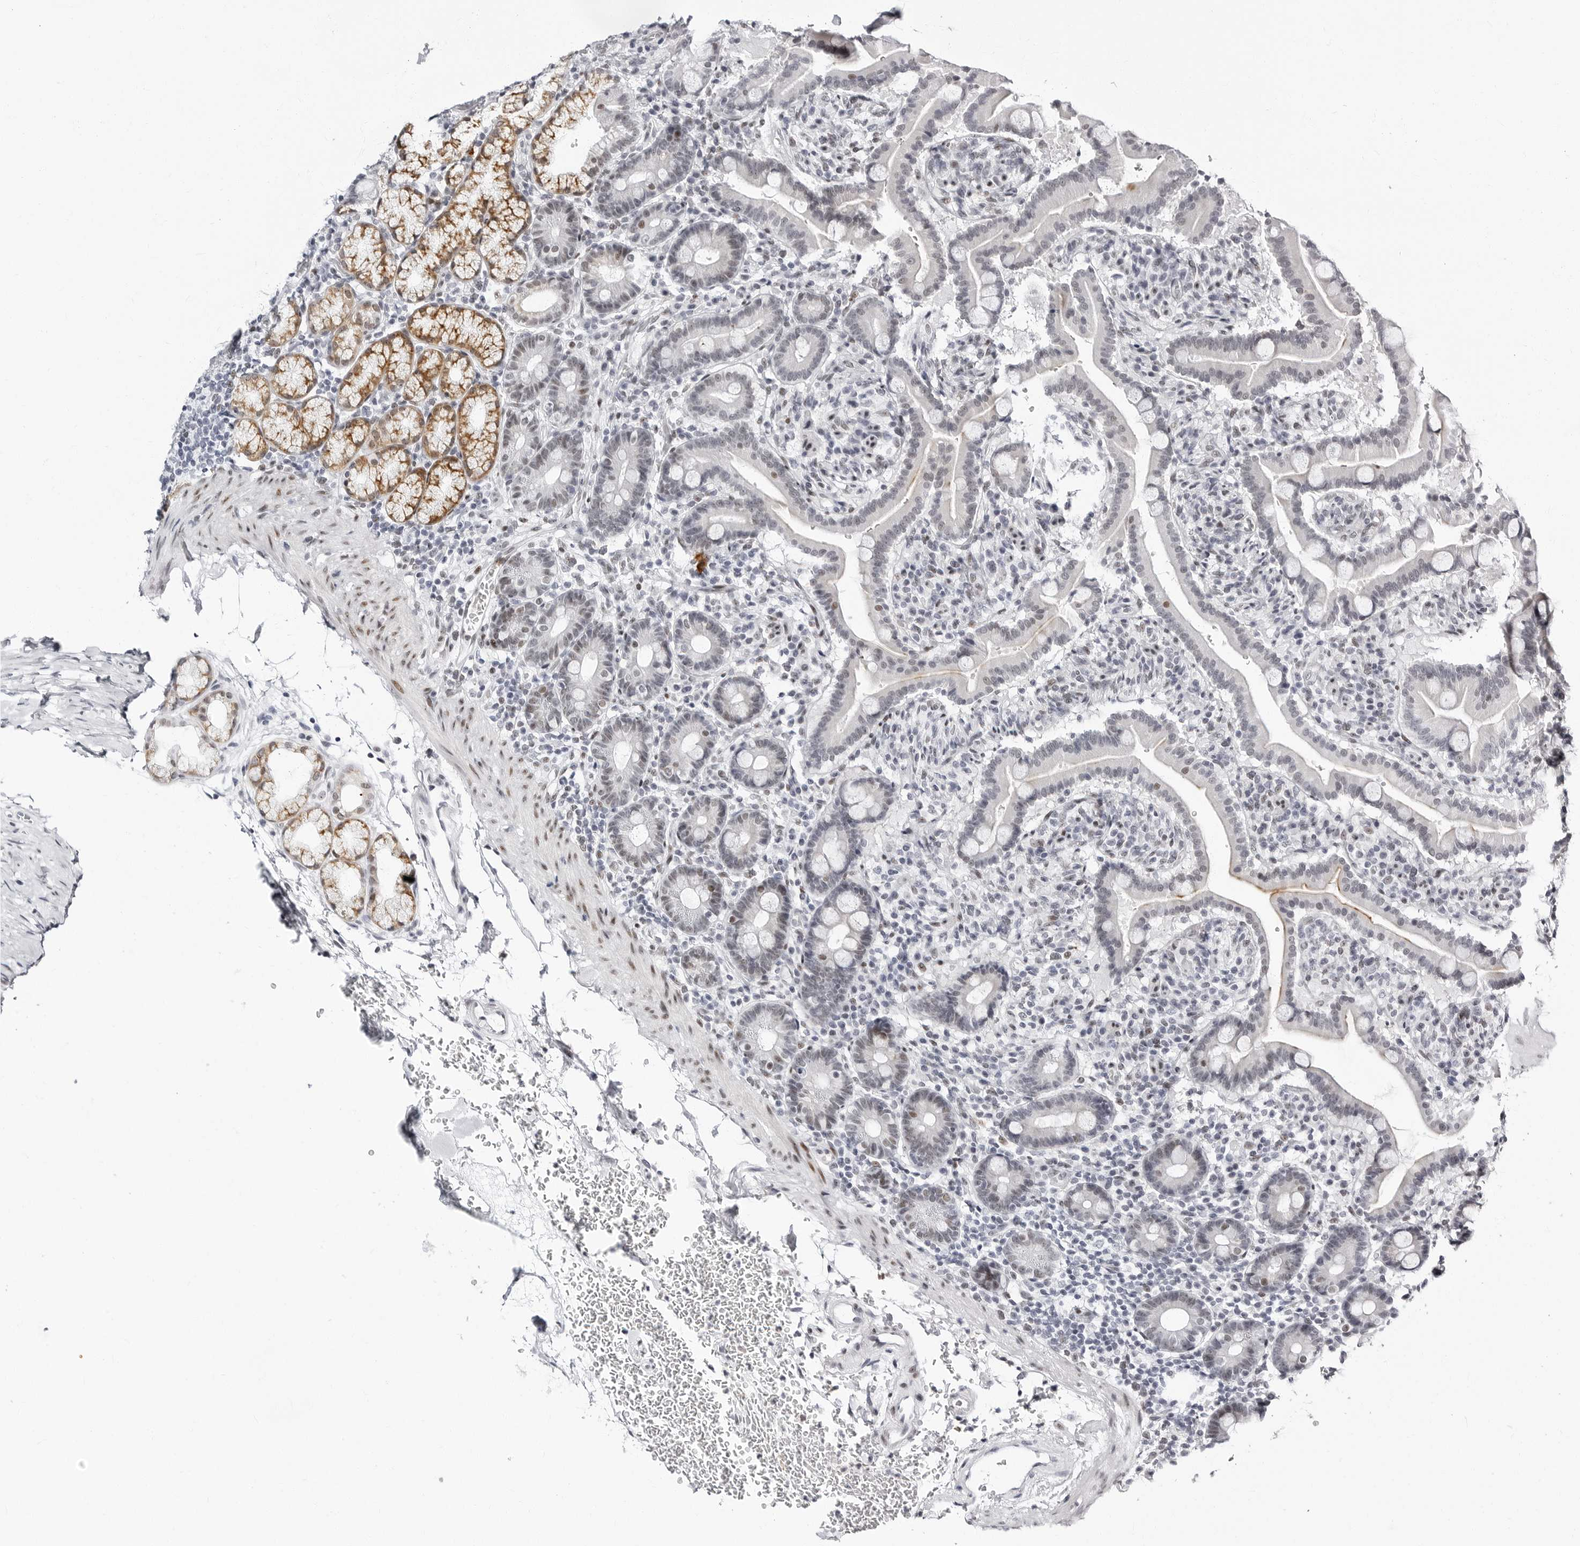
{"staining": {"intensity": "weak", "quantity": "<25%", "location": "nuclear"}, "tissue": "duodenum", "cell_type": "Glandular cells", "image_type": "normal", "snomed": [{"axis": "morphology", "description": "Normal tissue, NOS"}, {"axis": "topography", "description": "Duodenum"}], "caption": "IHC histopathology image of benign duodenum: human duodenum stained with DAB displays no significant protein expression in glandular cells.", "gene": "VEZF1", "patient": {"sex": "male", "age": 54}}